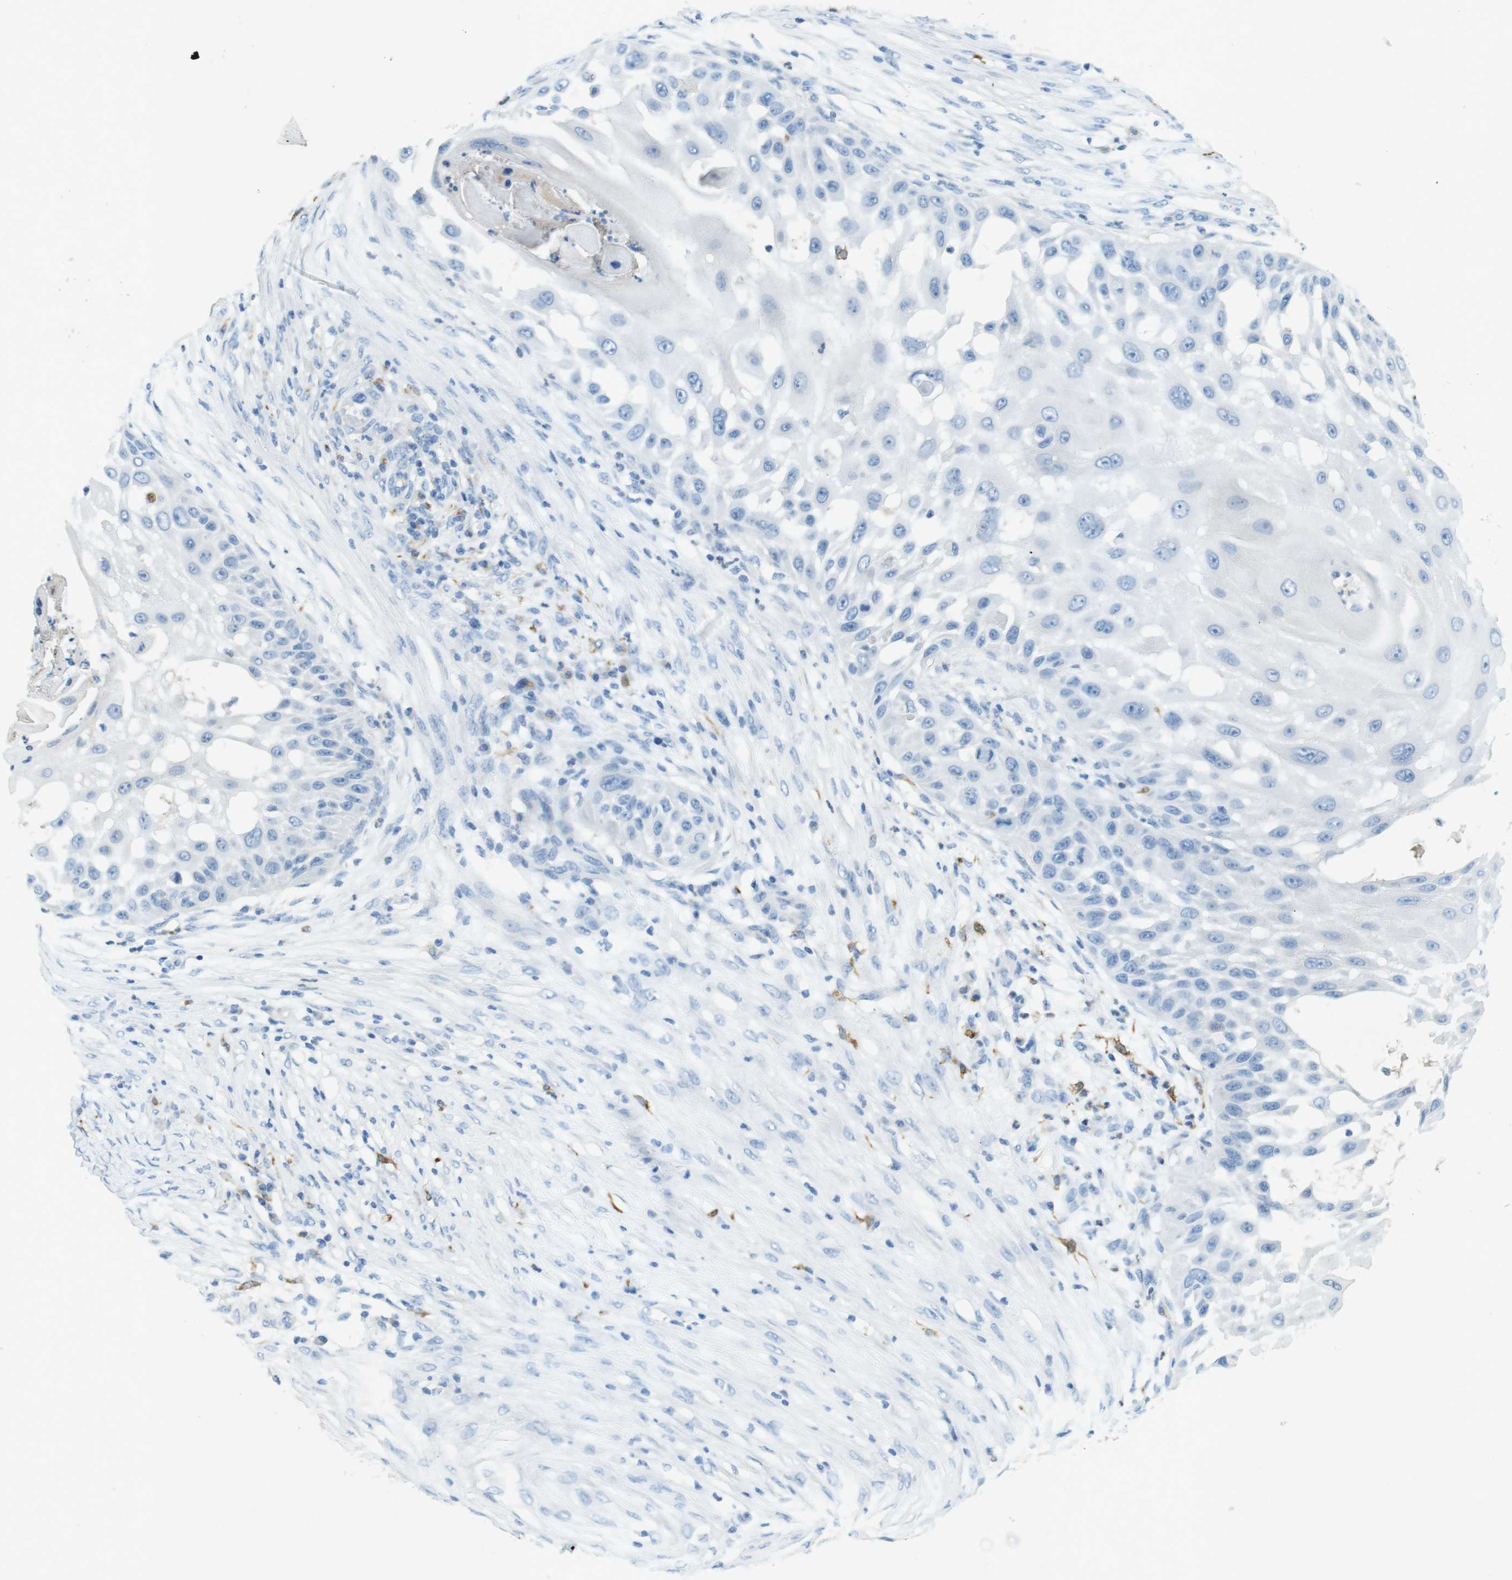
{"staining": {"intensity": "negative", "quantity": "none", "location": "none"}, "tissue": "skin cancer", "cell_type": "Tumor cells", "image_type": "cancer", "snomed": [{"axis": "morphology", "description": "Squamous cell carcinoma, NOS"}, {"axis": "topography", "description": "Skin"}], "caption": "A photomicrograph of skin cancer stained for a protein reveals no brown staining in tumor cells. (DAB immunohistochemistry (IHC) with hematoxylin counter stain).", "gene": "CD320", "patient": {"sex": "female", "age": 44}}